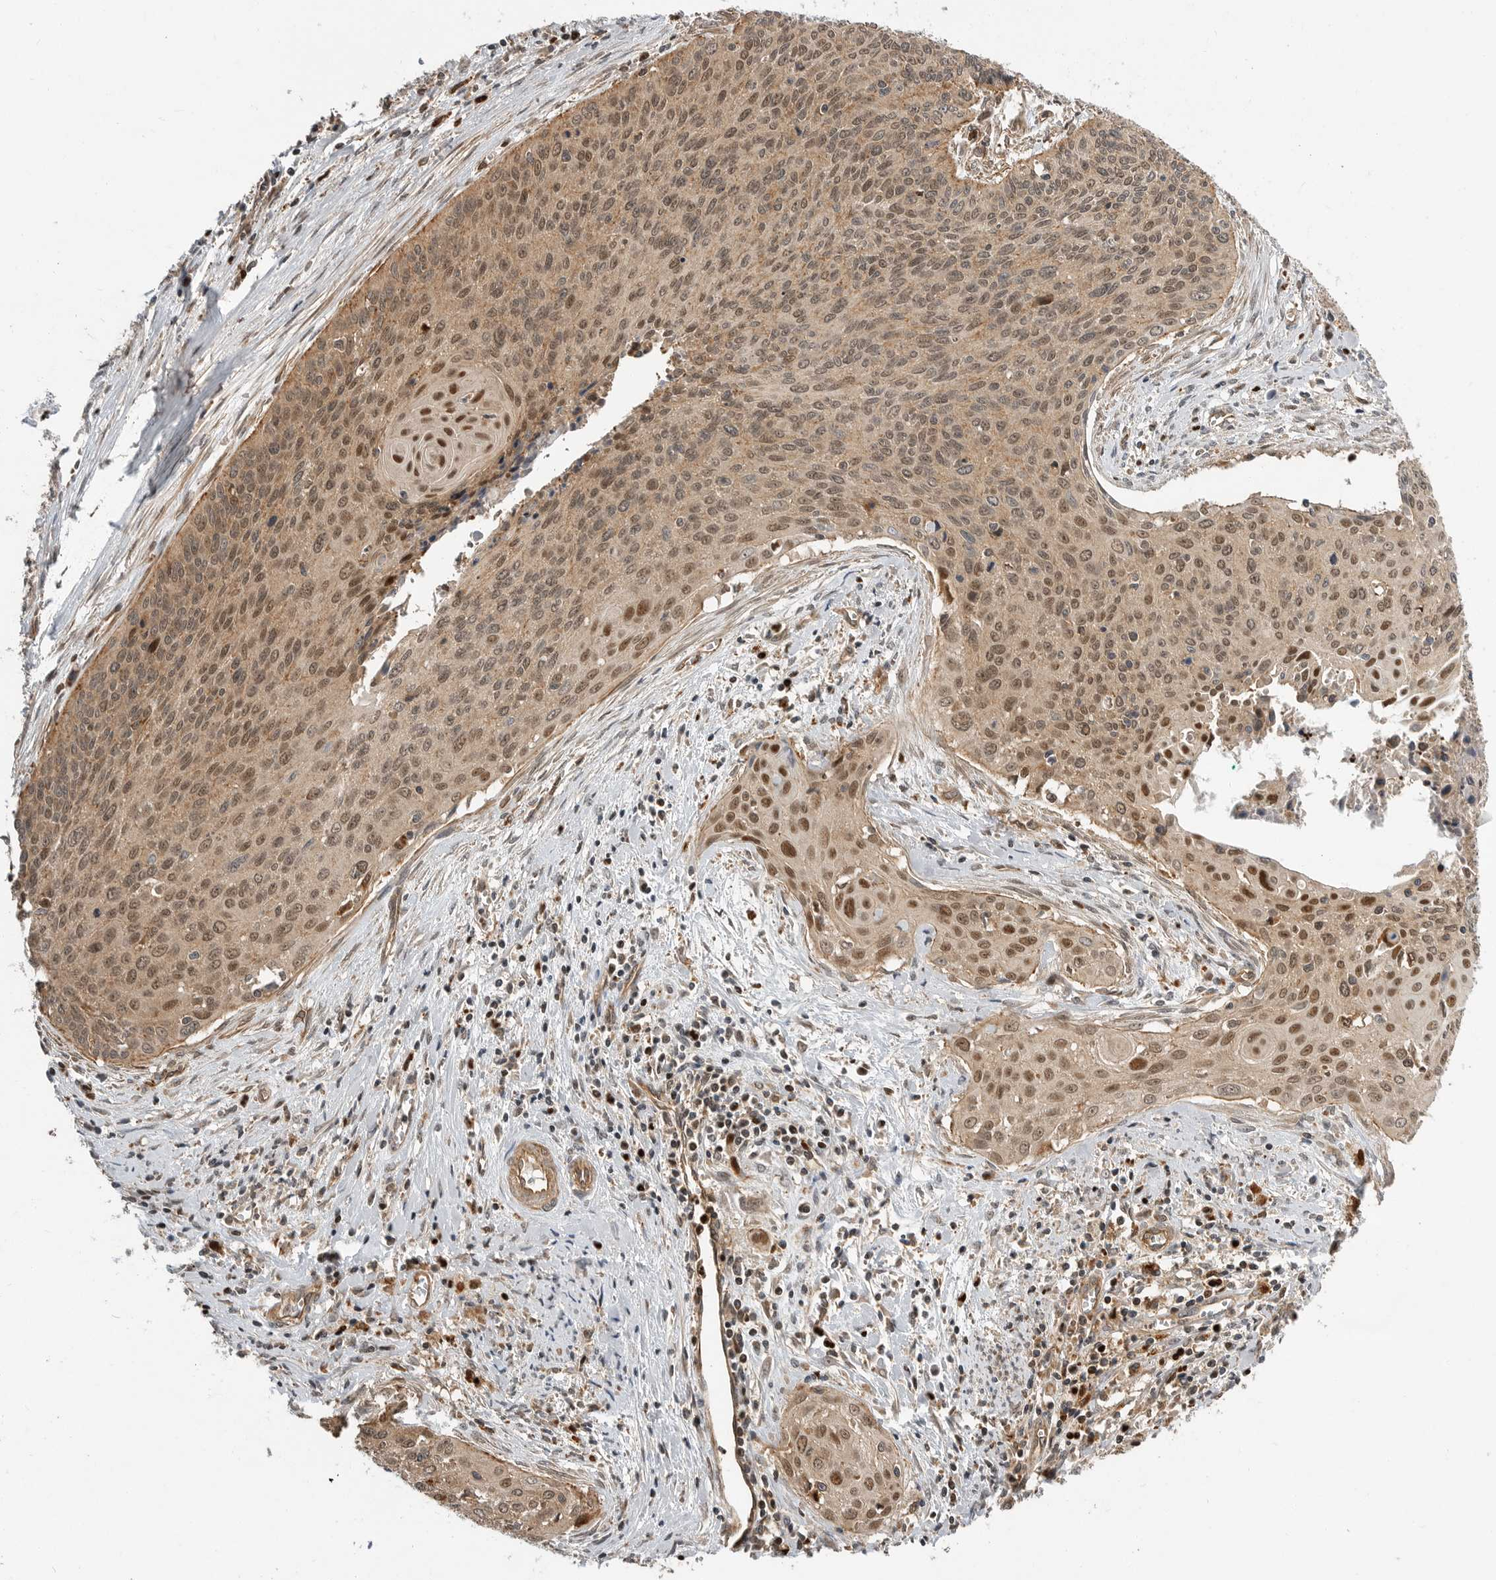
{"staining": {"intensity": "moderate", "quantity": ">75%", "location": "cytoplasmic/membranous,nuclear"}, "tissue": "cervical cancer", "cell_type": "Tumor cells", "image_type": "cancer", "snomed": [{"axis": "morphology", "description": "Squamous cell carcinoma, NOS"}, {"axis": "topography", "description": "Cervix"}], "caption": "Immunohistochemical staining of cervical cancer demonstrates medium levels of moderate cytoplasmic/membranous and nuclear protein positivity in about >75% of tumor cells. (DAB IHC, brown staining for protein, blue staining for nuclei).", "gene": "STRAP", "patient": {"sex": "female", "age": 55}}